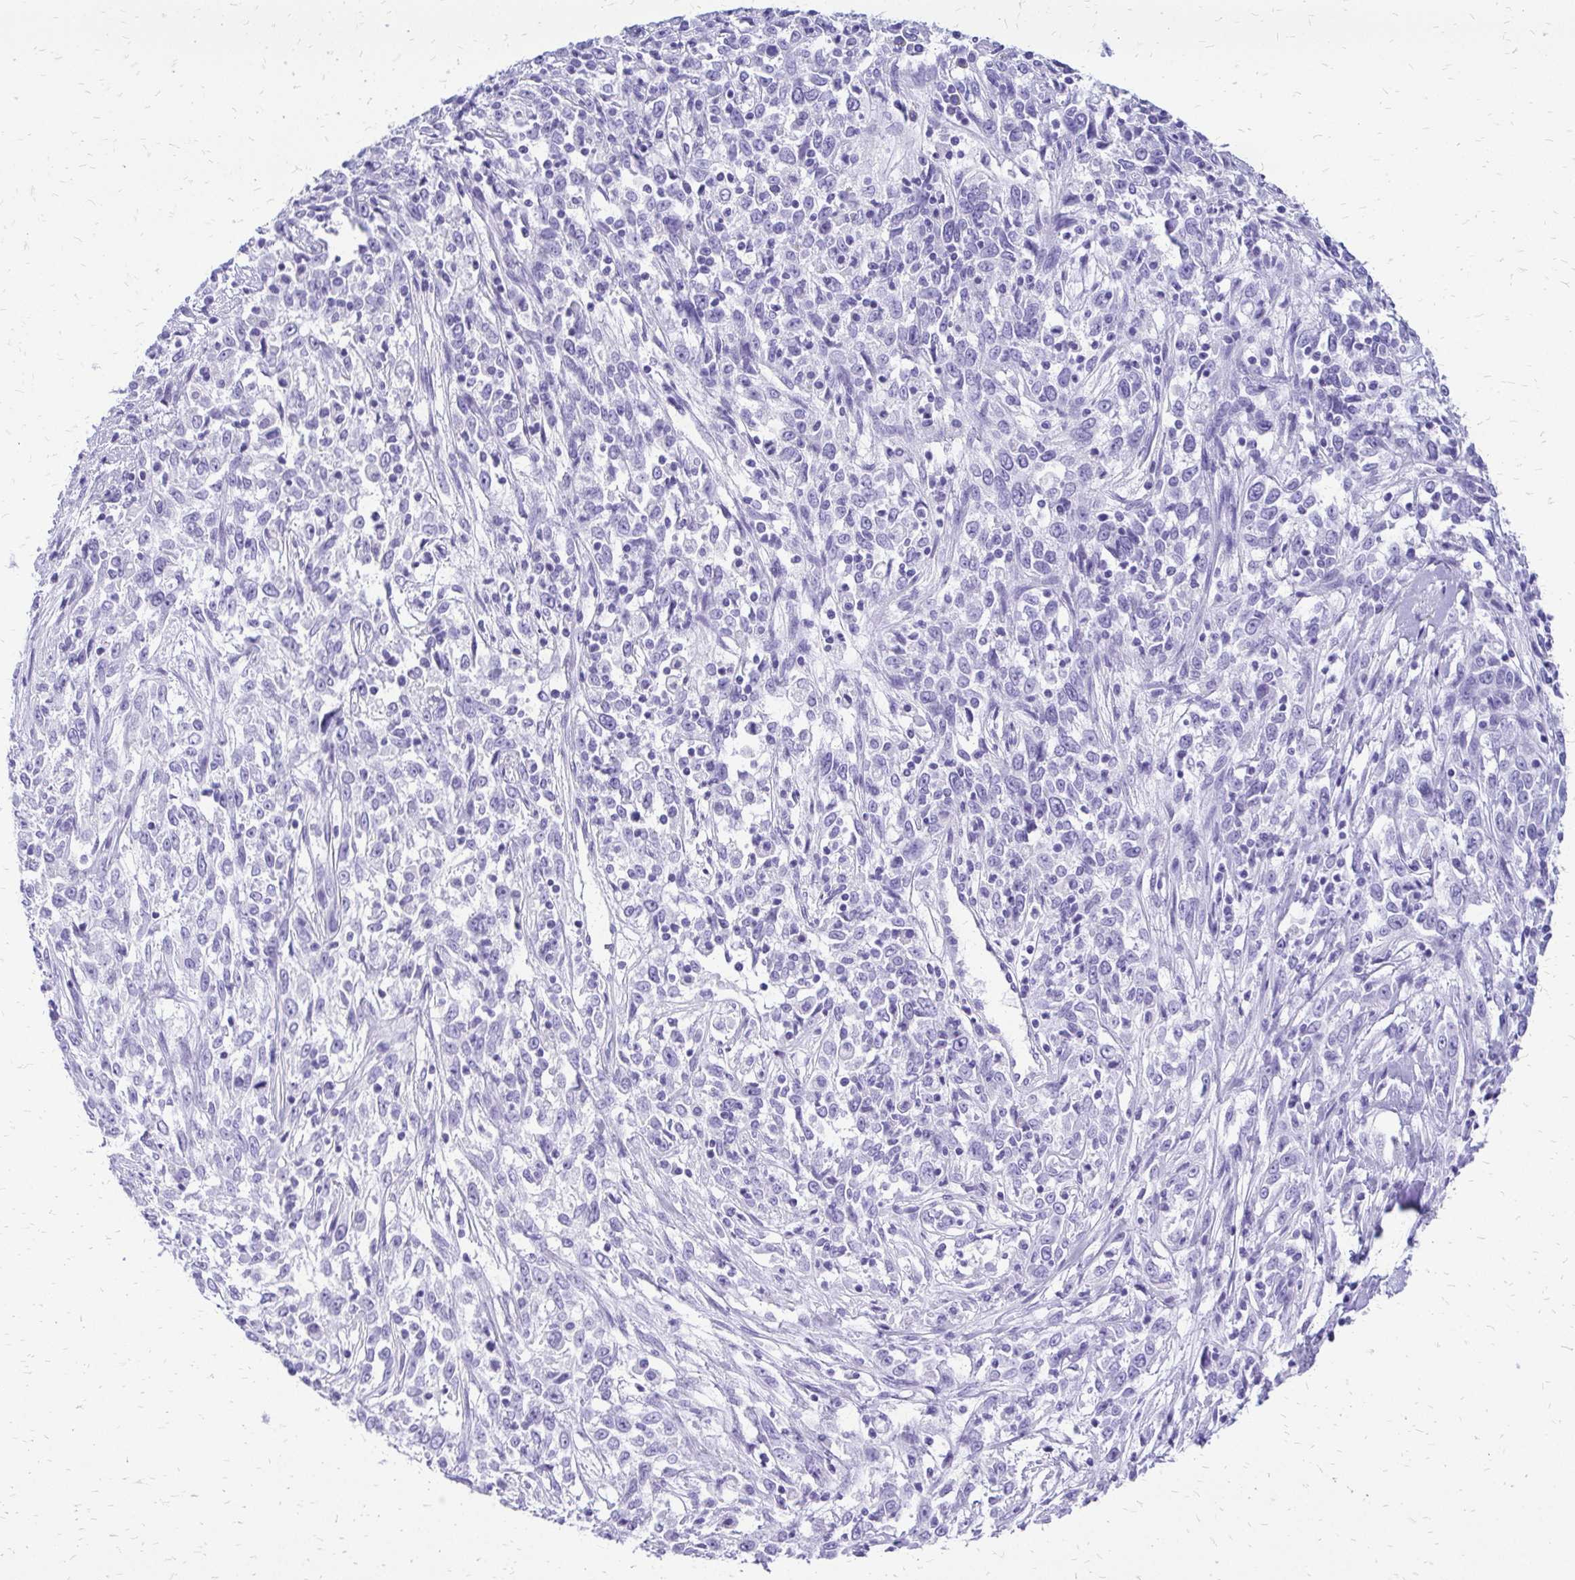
{"staining": {"intensity": "negative", "quantity": "none", "location": "none"}, "tissue": "cervical cancer", "cell_type": "Tumor cells", "image_type": "cancer", "snomed": [{"axis": "morphology", "description": "Adenocarcinoma, NOS"}, {"axis": "topography", "description": "Cervix"}], "caption": "Immunohistochemical staining of human cervical cancer displays no significant staining in tumor cells.", "gene": "SLC32A1", "patient": {"sex": "female", "age": 40}}